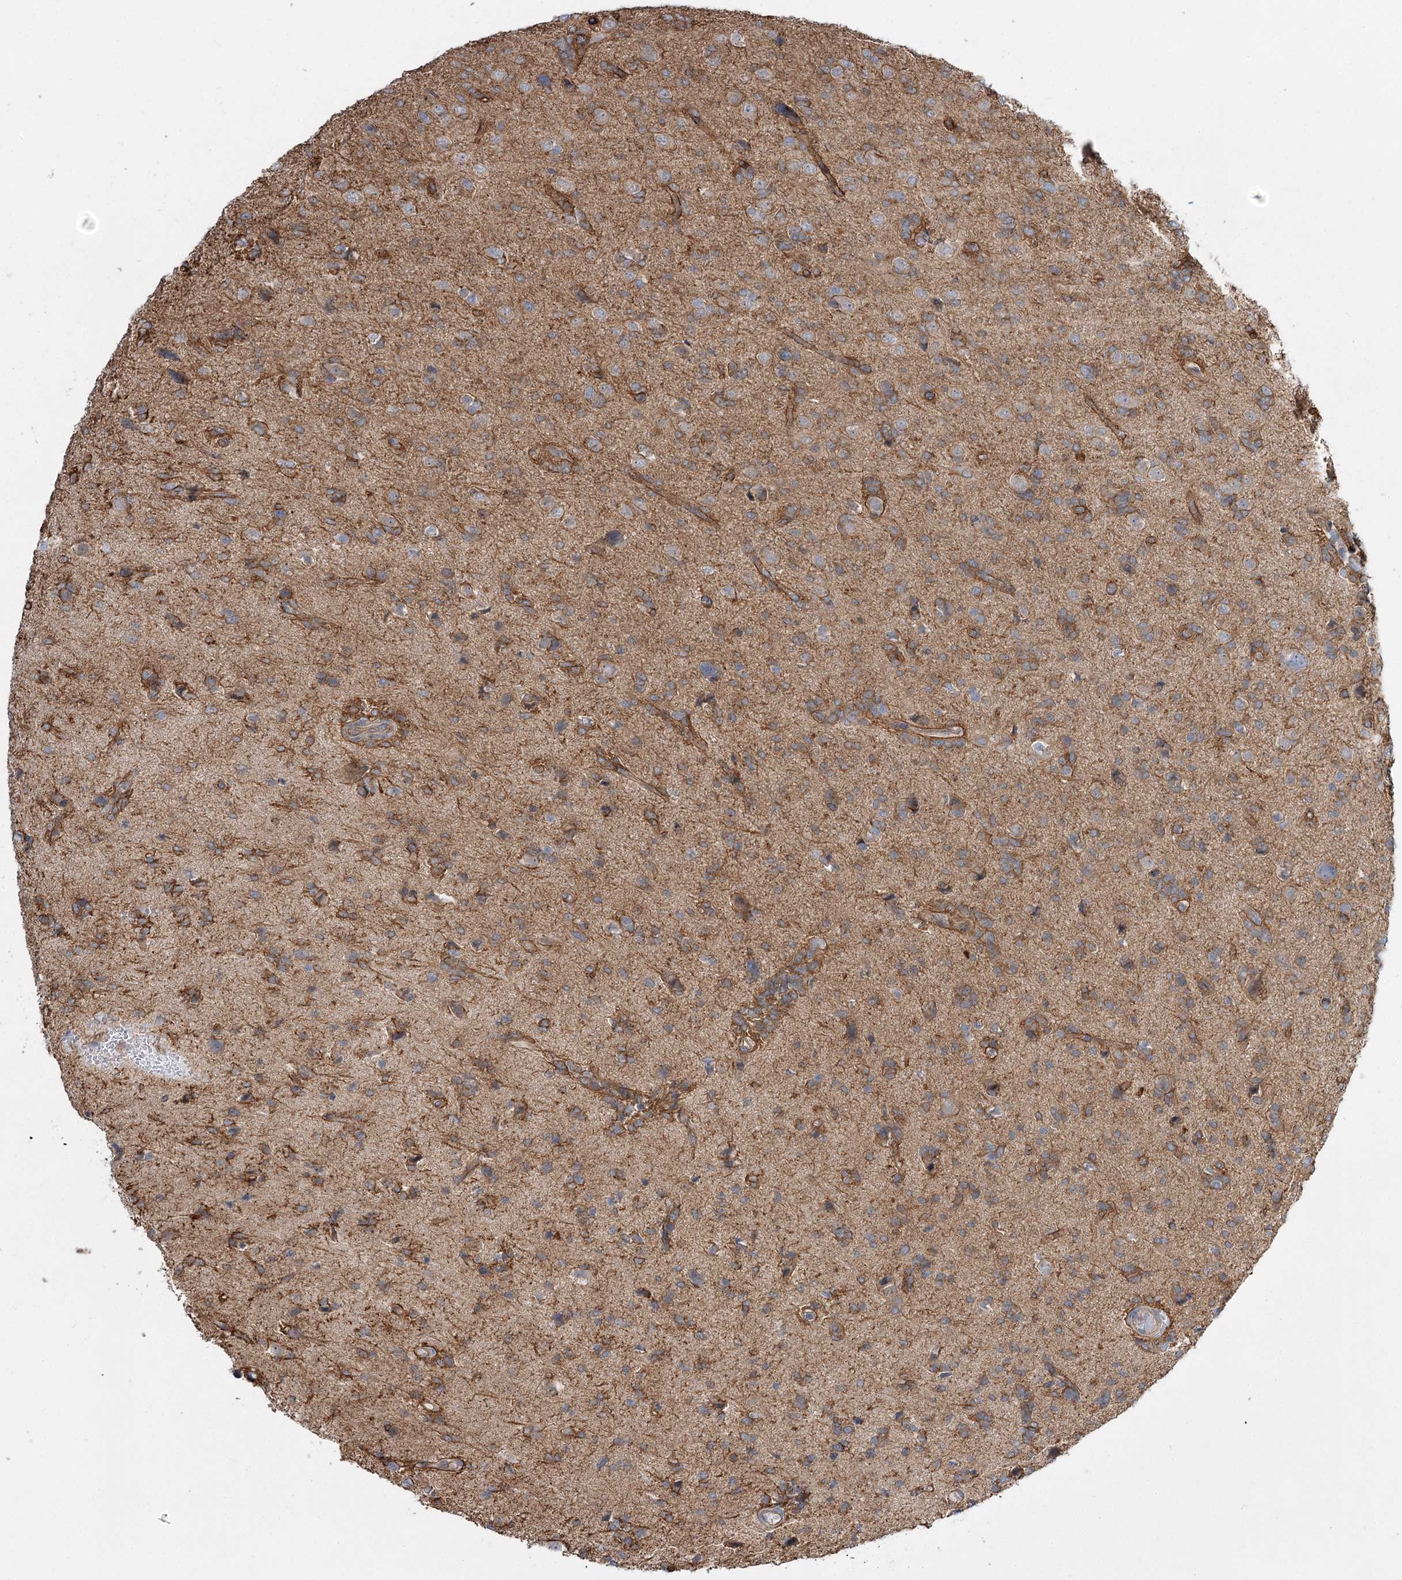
{"staining": {"intensity": "moderate", "quantity": ">75%", "location": "cytoplasmic/membranous"}, "tissue": "glioma", "cell_type": "Tumor cells", "image_type": "cancer", "snomed": [{"axis": "morphology", "description": "Glioma, malignant, High grade"}, {"axis": "topography", "description": "Brain"}], "caption": "A medium amount of moderate cytoplasmic/membranous positivity is seen in about >75% of tumor cells in glioma tissue. (DAB (3,3'-diaminobenzidine) IHC, brown staining for protein, blue staining for nuclei).", "gene": "SH3BP5L", "patient": {"sex": "female", "age": 59}}